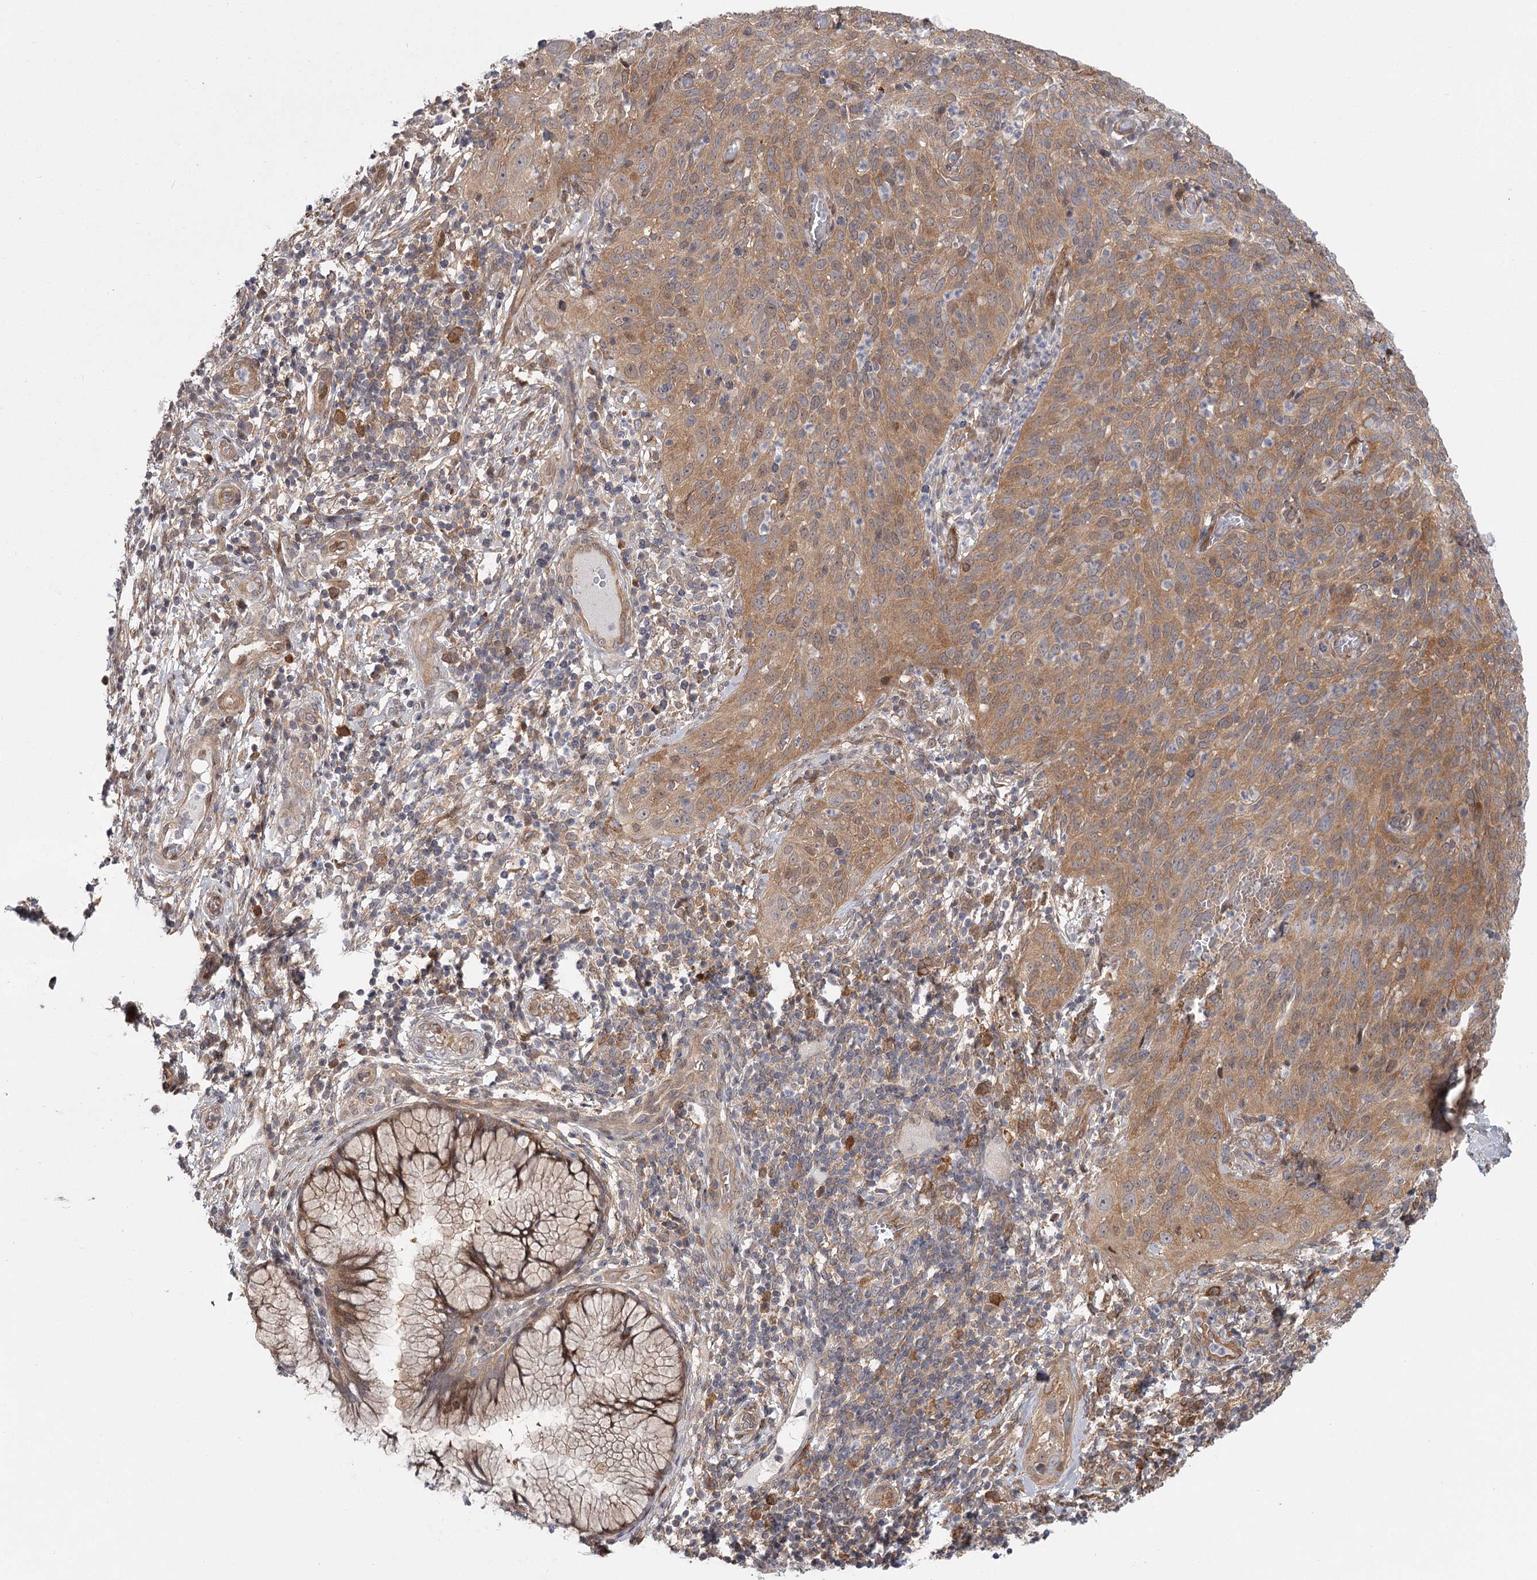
{"staining": {"intensity": "moderate", "quantity": ">75%", "location": "cytoplasmic/membranous"}, "tissue": "cervical cancer", "cell_type": "Tumor cells", "image_type": "cancer", "snomed": [{"axis": "morphology", "description": "Squamous cell carcinoma, NOS"}, {"axis": "topography", "description": "Cervix"}], "caption": "Human cervical cancer stained for a protein (brown) displays moderate cytoplasmic/membranous positive staining in about >75% of tumor cells.", "gene": "CCNG2", "patient": {"sex": "female", "age": 31}}